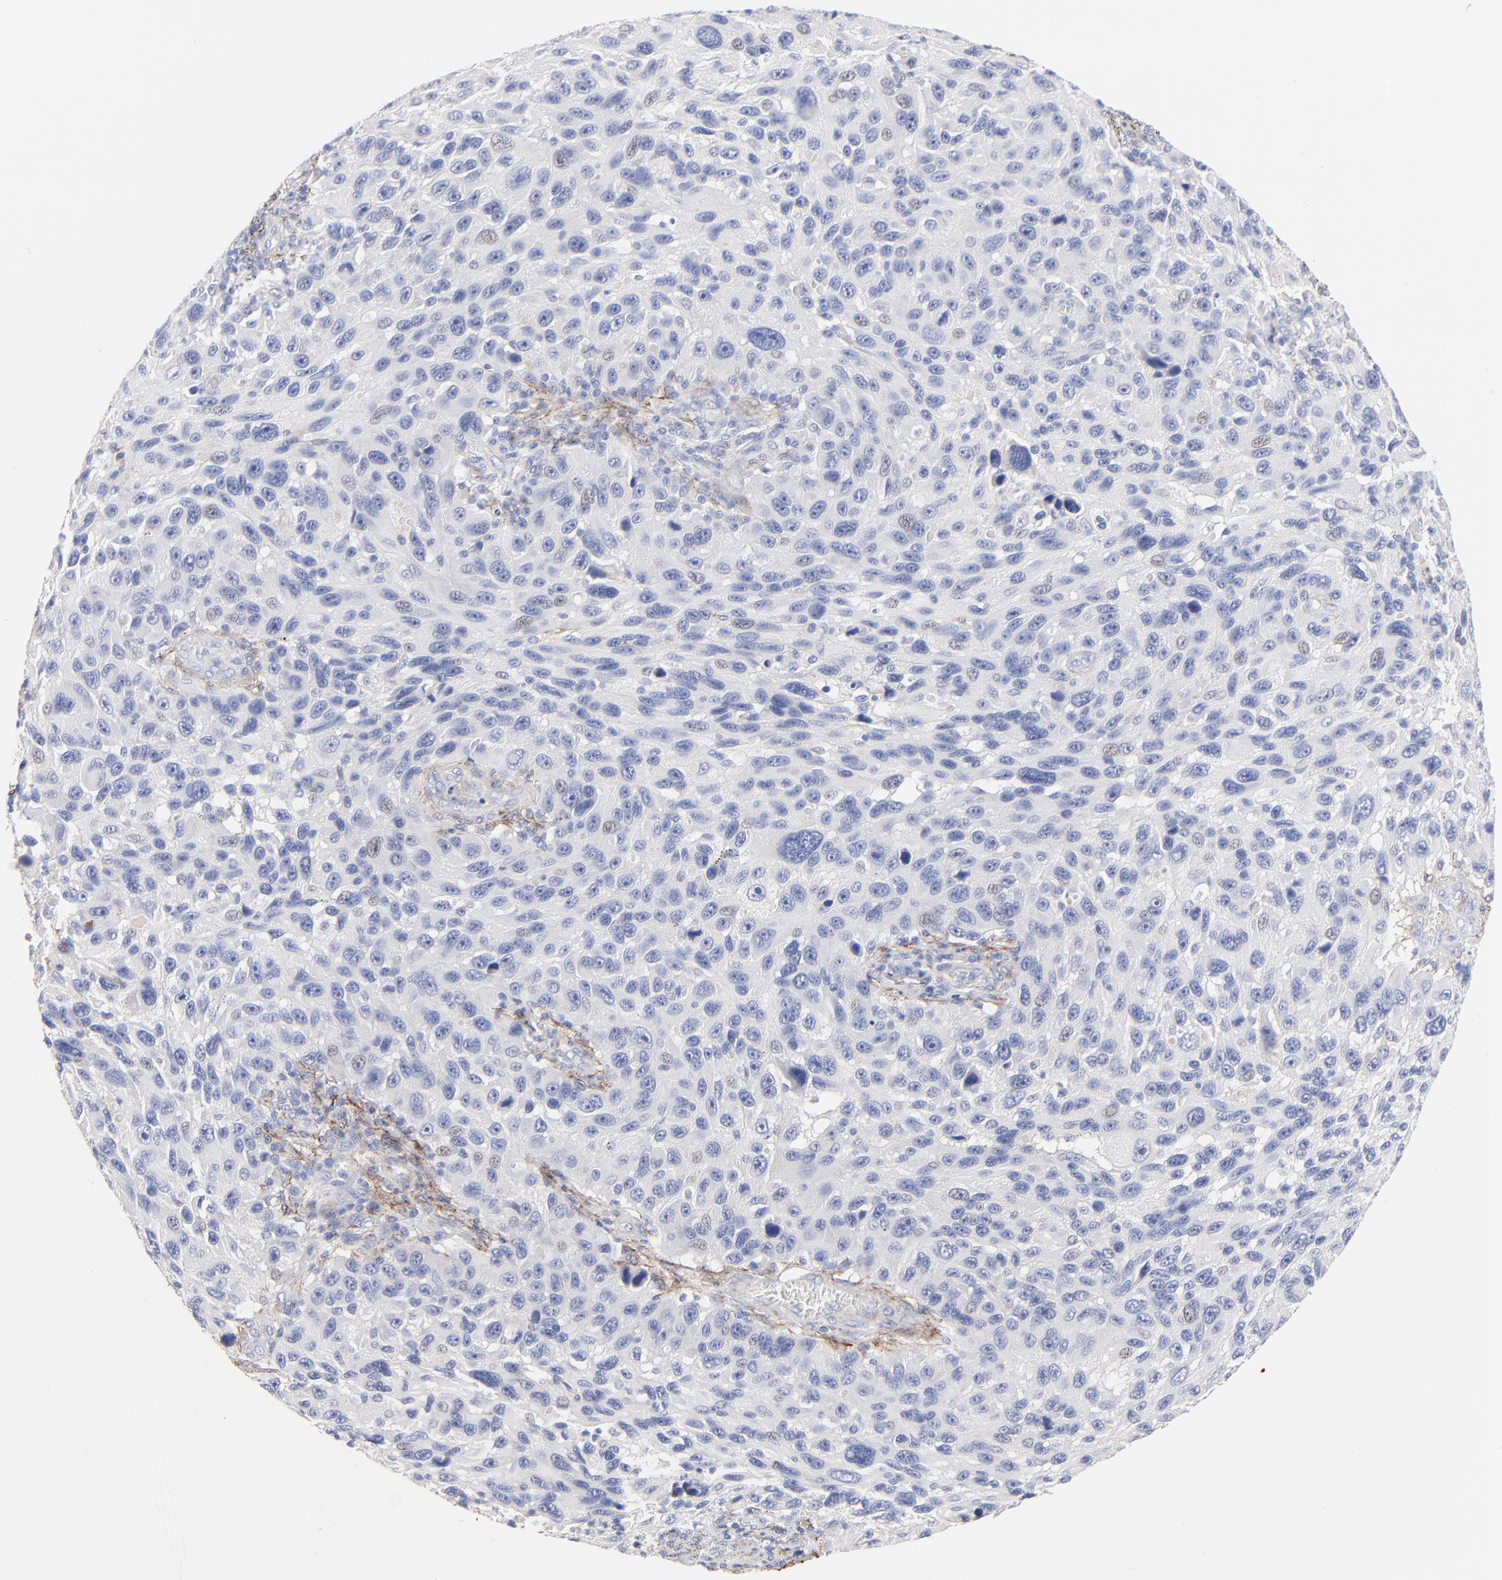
{"staining": {"intensity": "negative", "quantity": "none", "location": "none"}, "tissue": "melanoma", "cell_type": "Tumor cells", "image_type": "cancer", "snomed": [{"axis": "morphology", "description": "Malignant melanoma, NOS"}, {"axis": "topography", "description": "Skin"}], "caption": "A micrograph of human malignant melanoma is negative for staining in tumor cells. The staining was performed using DAB to visualize the protein expression in brown, while the nuclei were stained in blue with hematoxylin (Magnification: 20x).", "gene": "FBLN2", "patient": {"sex": "male", "age": 53}}